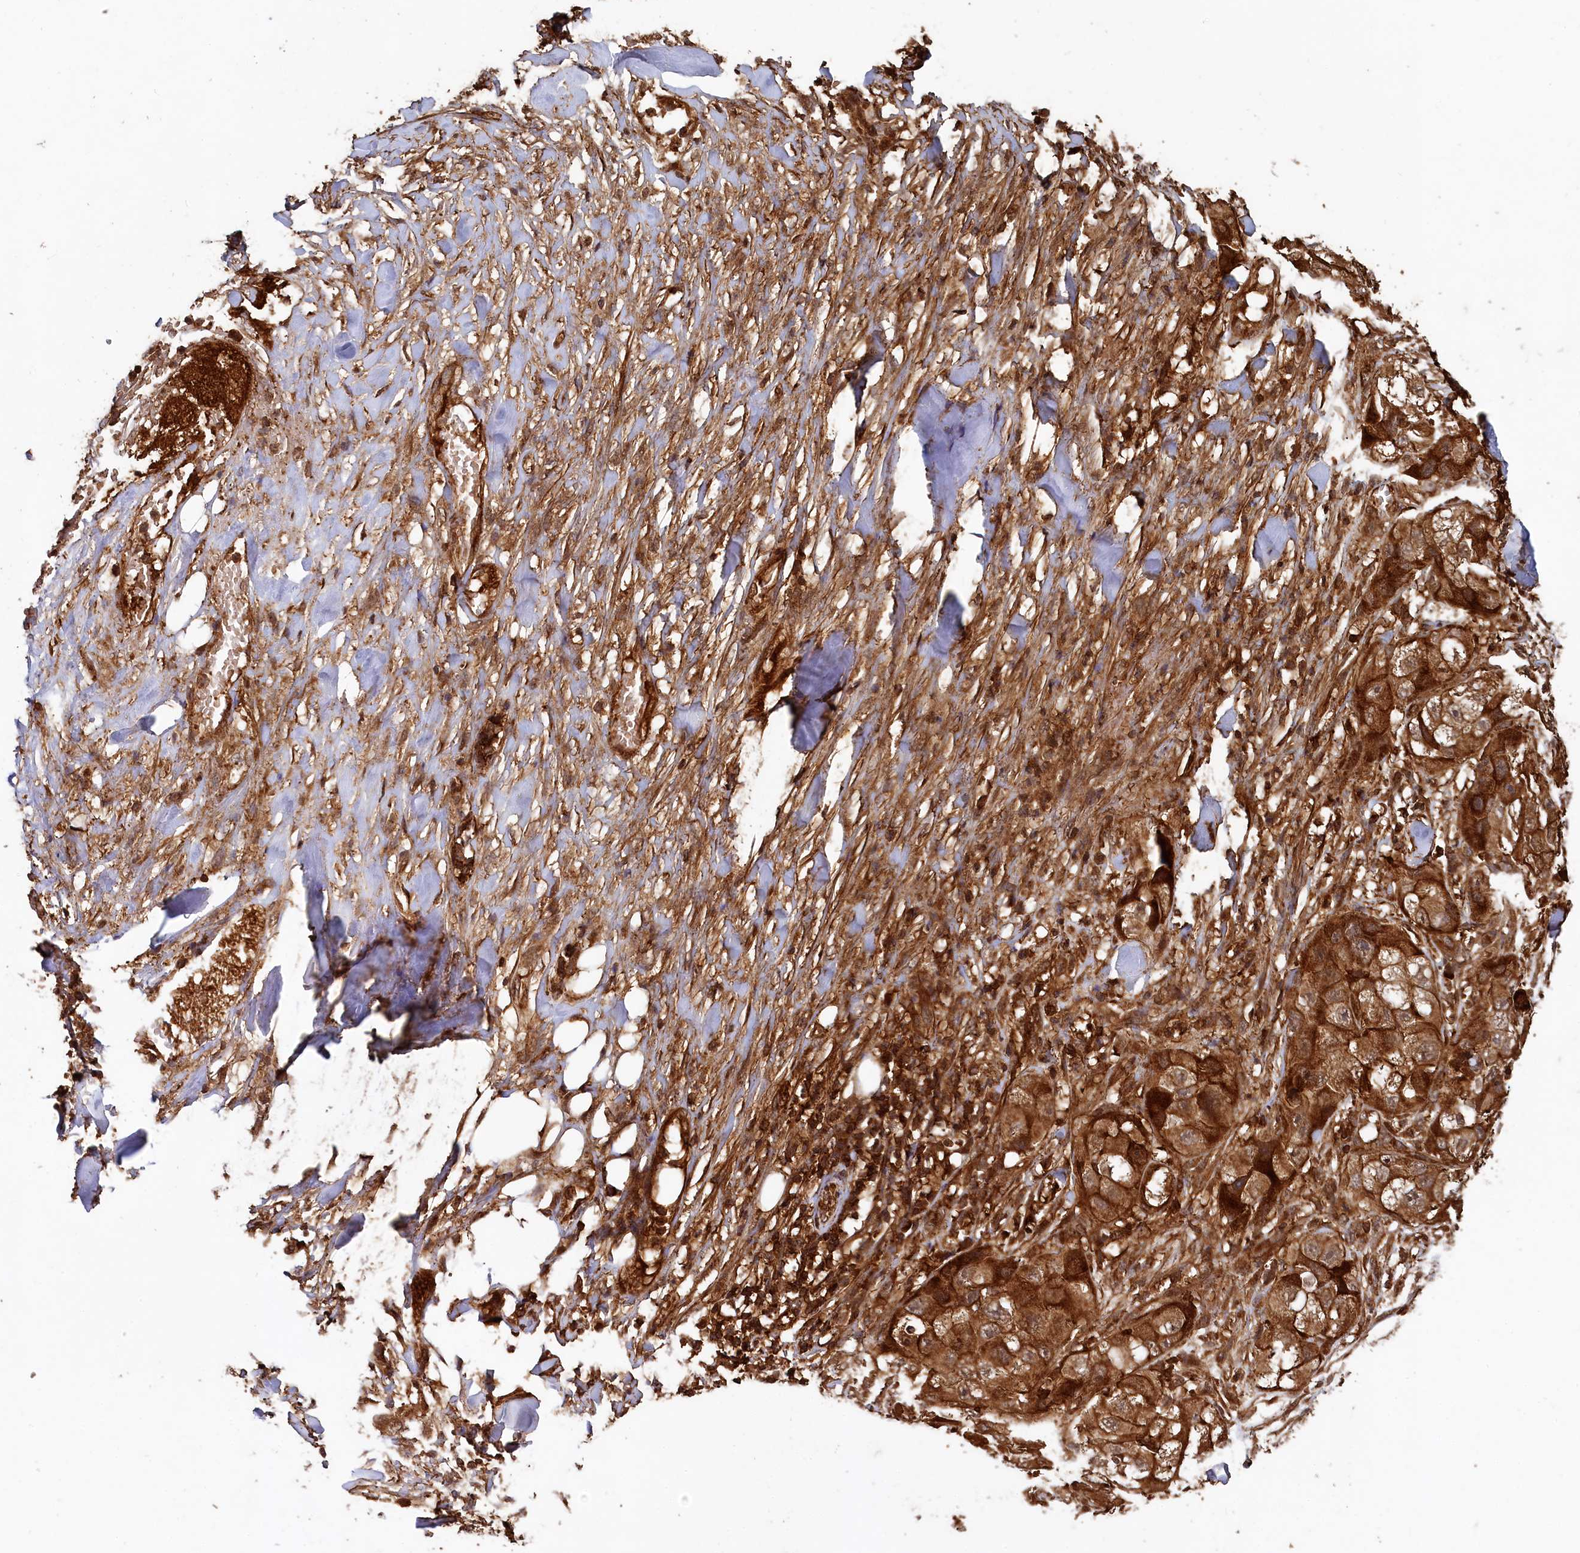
{"staining": {"intensity": "strong", "quantity": ">75%", "location": "cytoplasmic/membranous"}, "tissue": "skin cancer", "cell_type": "Tumor cells", "image_type": "cancer", "snomed": [{"axis": "morphology", "description": "Squamous cell carcinoma, NOS"}, {"axis": "topography", "description": "Skin"}, {"axis": "topography", "description": "Subcutis"}], "caption": "Tumor cells demonstrate strong cytoplasmic/membranous staining in about >75% of cells in skin squamous cell carcinoma.", "gene": "STUB1", "patient": {"sex": "male", "age": 73}}